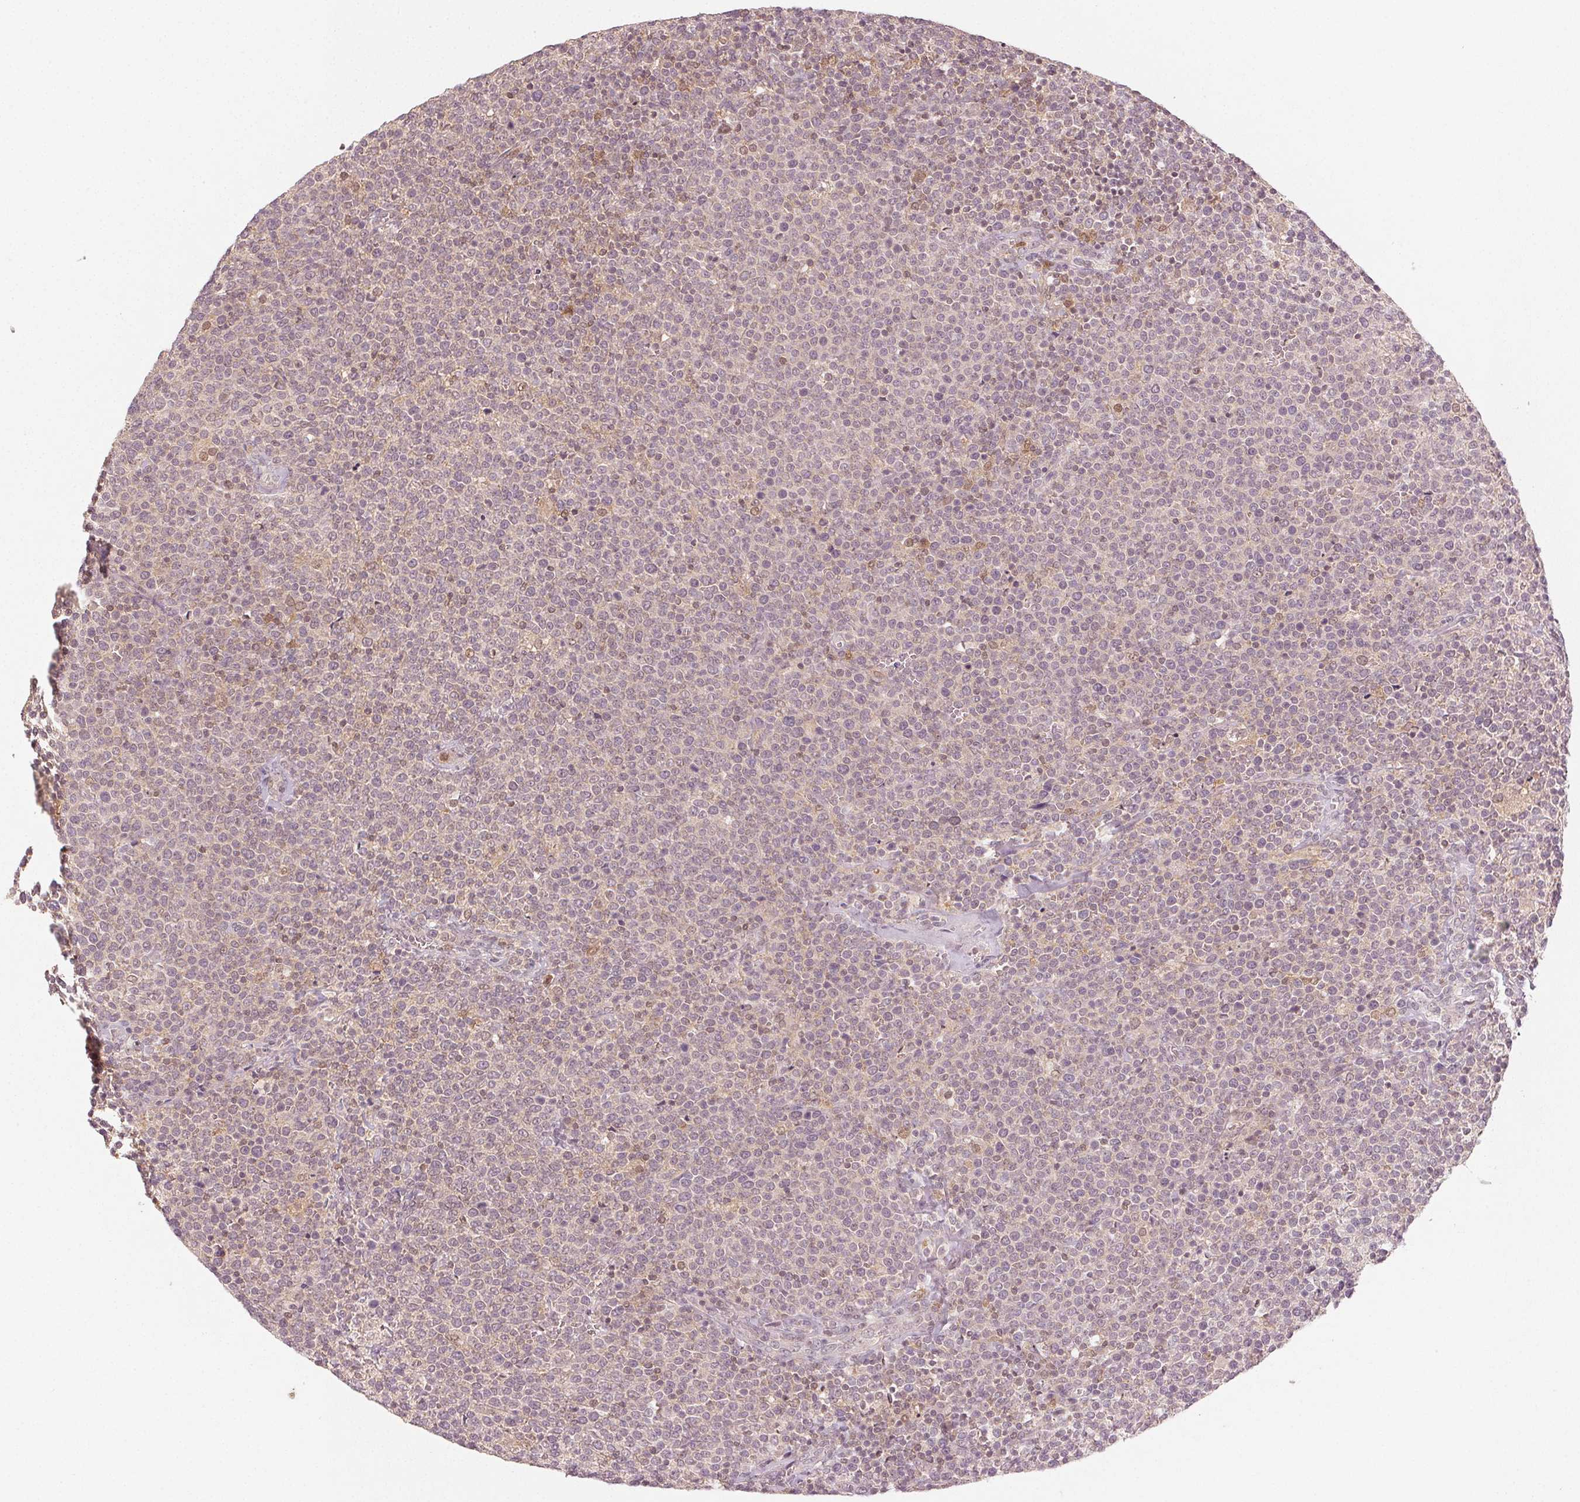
{"staining": {"intensity": "negative", "quantity": "none", "location": "none"}, "tissue": "lymphoma", "cell_type": "Tumor cells", "image_type": "cancer", "snomed": [{"axis": "morphology", "description": "Malignant lymphoma, non-Hodgkin's type, High grade"}, {"axis": "topography", "description": "Lymph node"}], "caption": "This is an immunohistochemistry (IHC) histopathology image of human high-grade malignant lymphoma, non-Hodgkin's type. There is no positivity in tumor cells.", "gene": "MAPK14", "patient": {"sex": "male", "age": 61}}